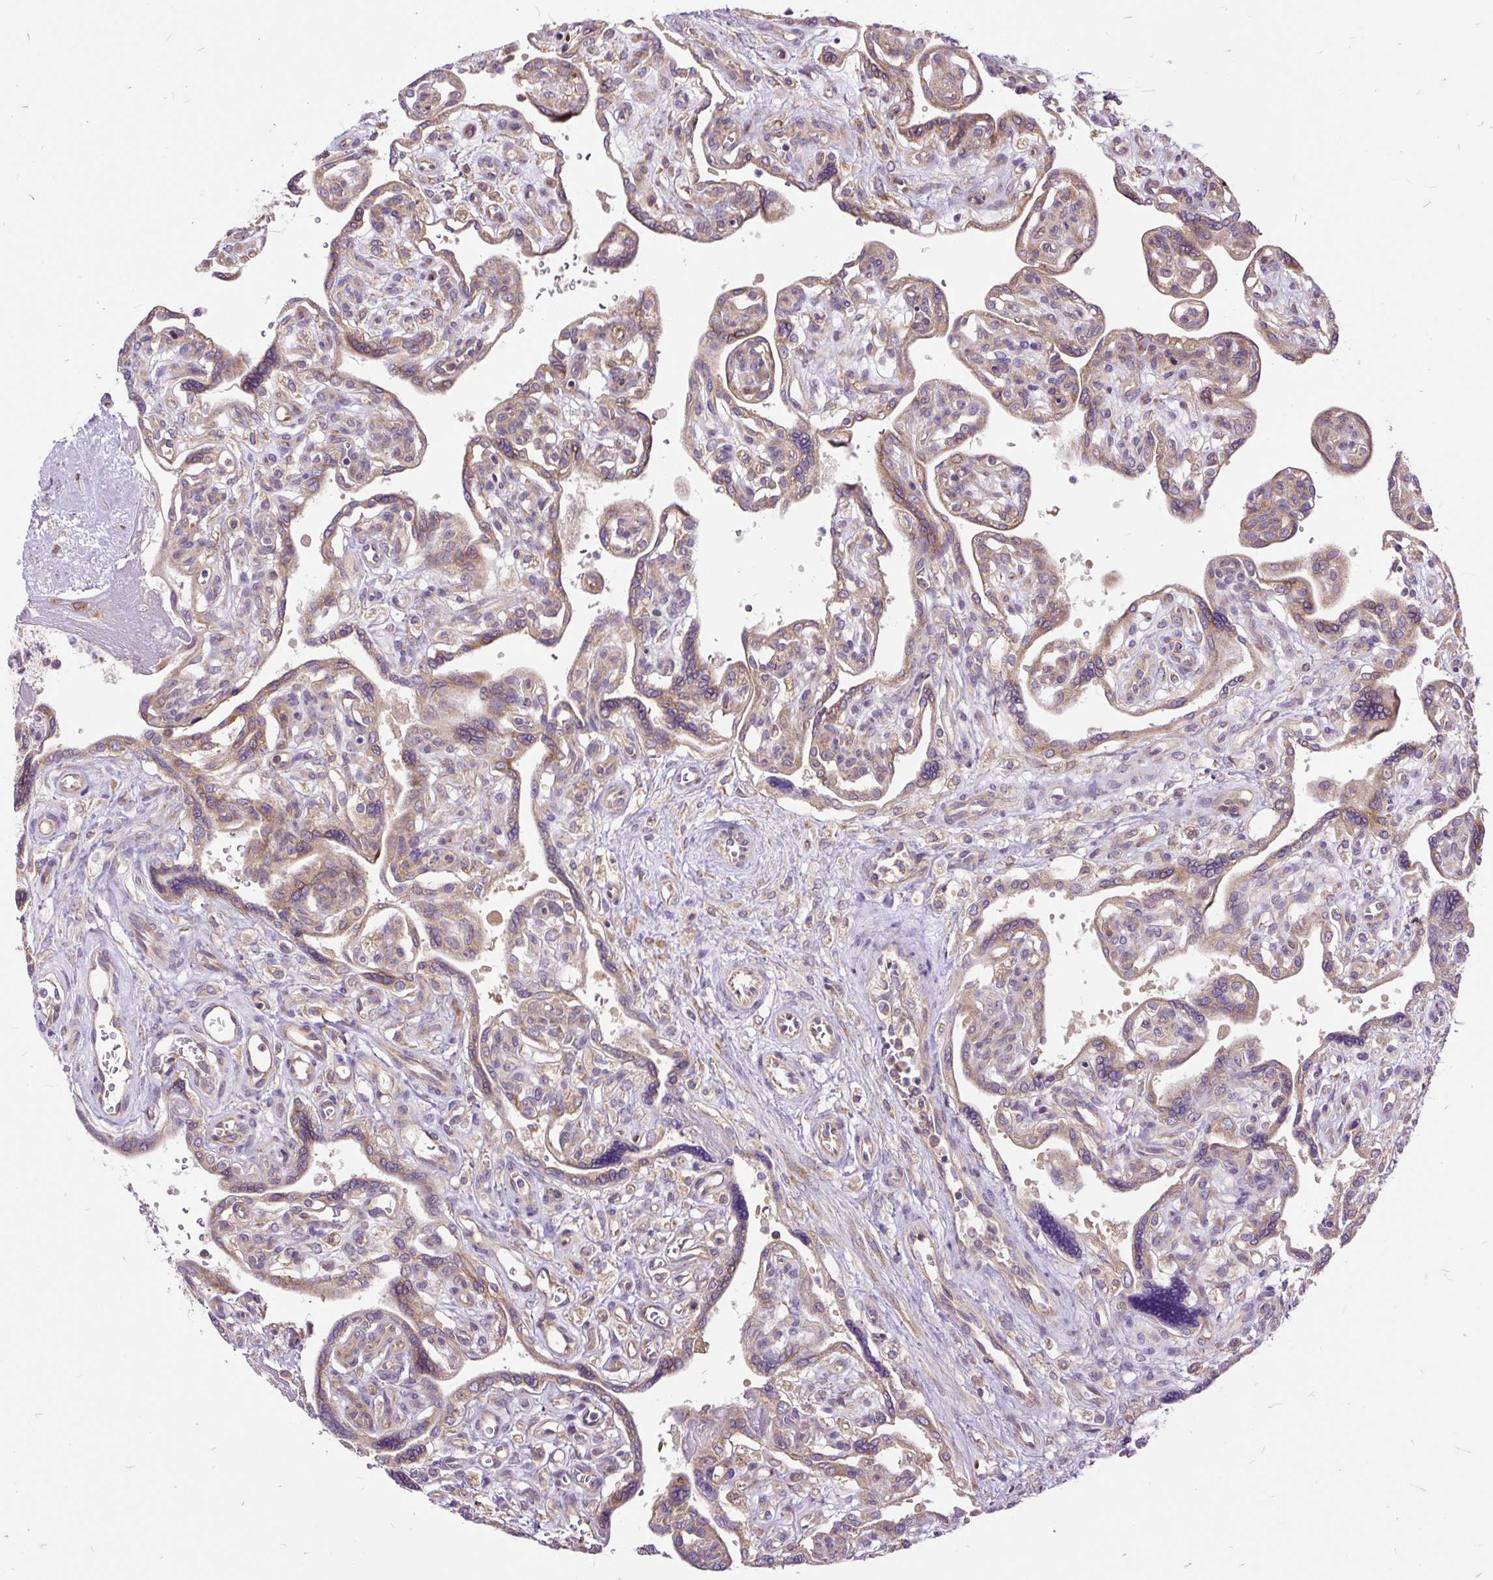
{"staining": {"intensity": "moderate", "quantity": ">75%", "location": "cytoplasmic/membranous"}, "tissue": "placenta", "cell_type": "Decidual cells", "image_type": "normal", "snomed": [{"axis": "morphology", "description": "Normal tissue, NOS"}, {"axis": "topography", "description": "Placenta"}], "caption": "Protein staining of benign placenta reveals moderate cytoplasmic/membranous positivity in about >75% of decidual cells.", "gene": "RPS5", "patient": {"sex": "female", "age": 39}}